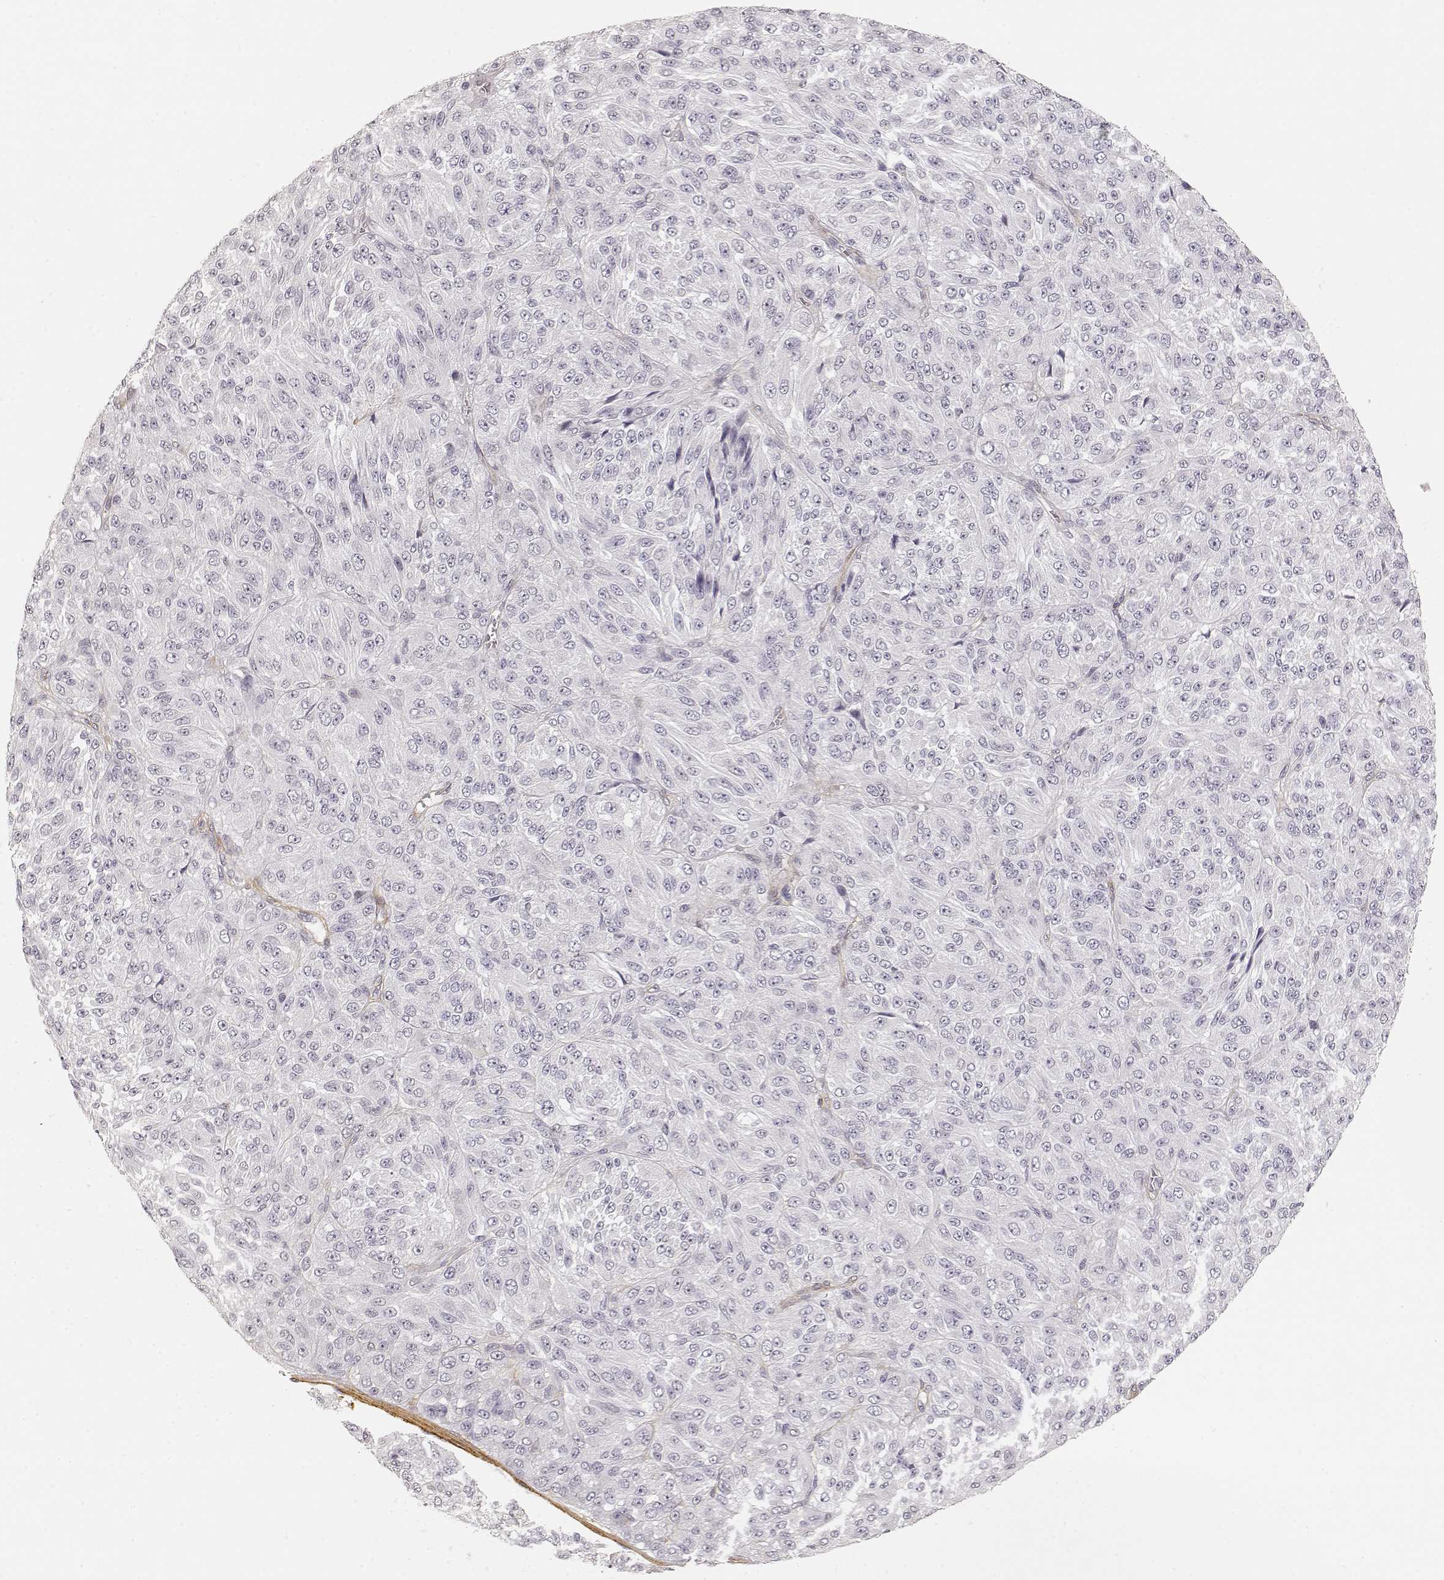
{"staining": {"intensity": "negative", "quantity": "none", "location": "none"}, "tissue": "melanoma", "cell_type": "Tumor cells", "image_type": "cancer", "snomed": [{"axis": "morphology", "description": "Malignant melanoma, Metastatic site"}, {"axis": "topography", "description": "Brain"}], "caption": "The image displays no significant expression in tumor cells of malignant melanoma (metastatic site).", "gene": "LAMA4", "patient": {"sex": "female", "age": 56}}